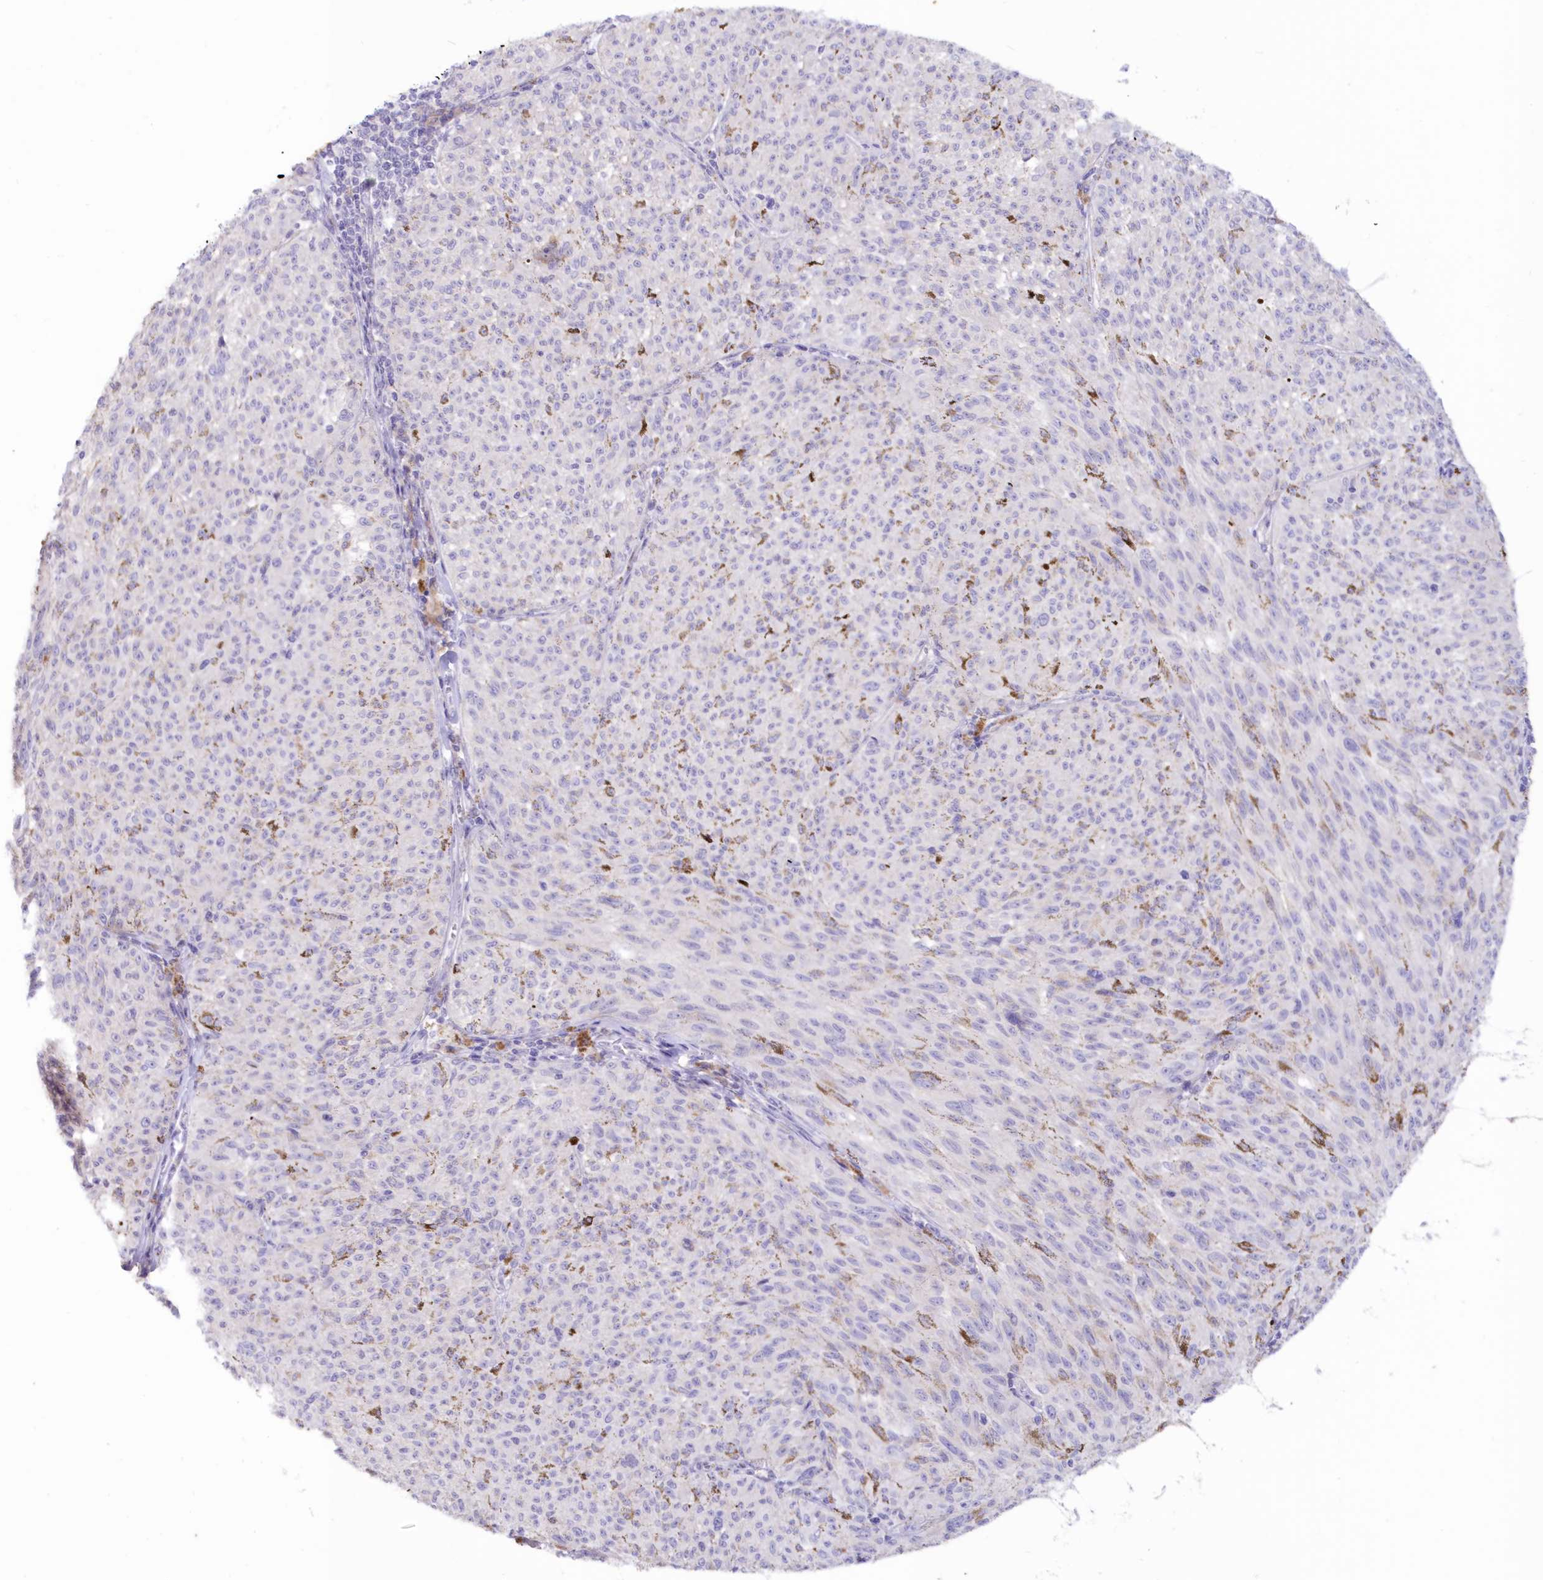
{"staining": {"intensity": "negative", "quantity": "none", "location": "none"}, "tissue": "melanoma", "cell_type": "Tumor cells", "image_type": "cancer", "snomed": [{"axis": "morphology", "description": "Malignant melanoma, NOS"}, {"axis": "topography", "description": "Skin"}], "caption": "This is a photomicrograph of IHC staining of melanoma, which shows no staining in tumor cells.", "gene": "SNED1", "patient": {"sex": "female", "age": 72}}